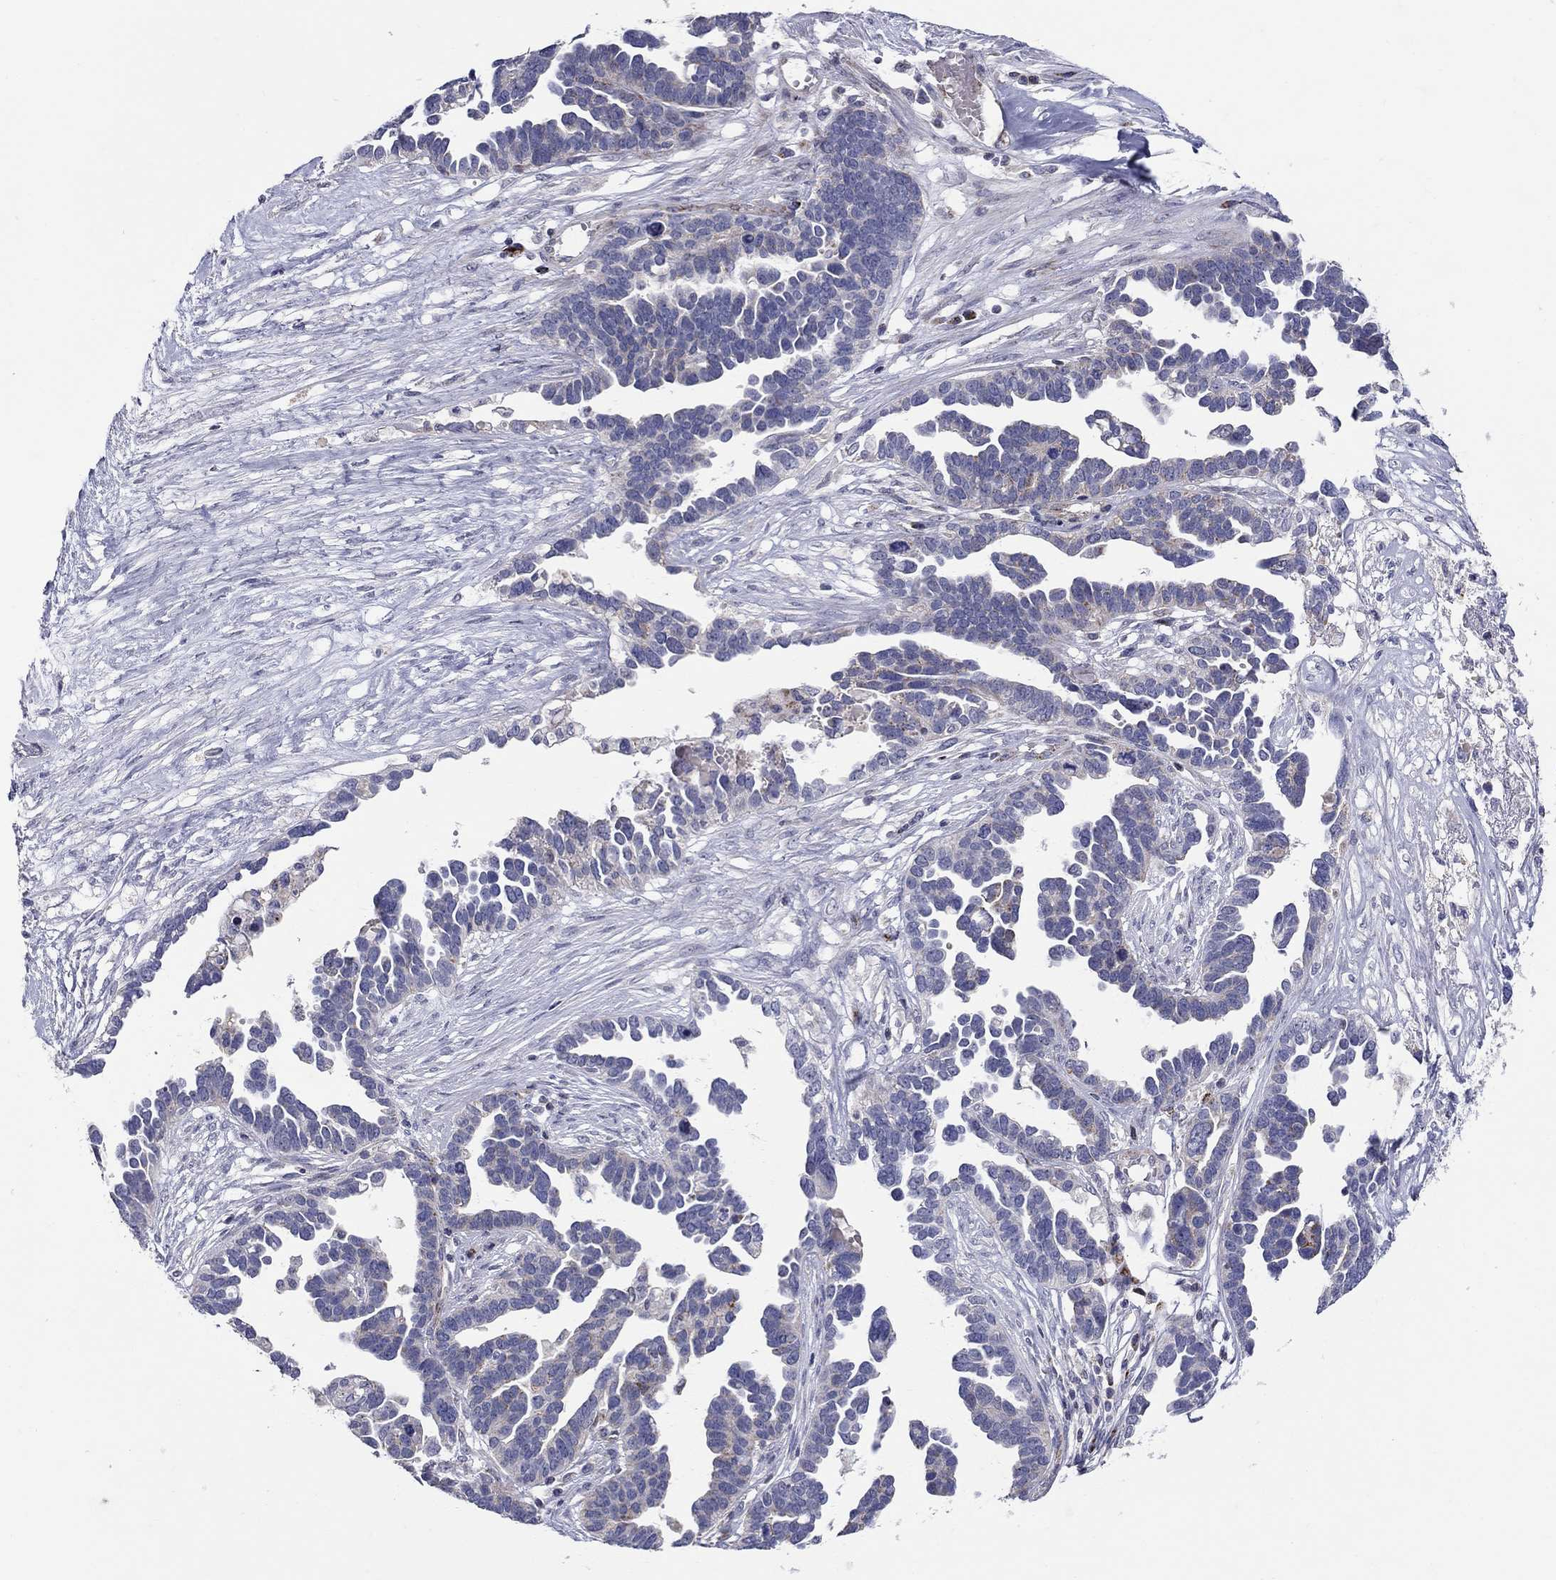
{"staining": {"intensity": "negative", "quantity": "none", "location": "none"}, "tissue": "ovarian cancer", "cell_type": "Tumor cells", "image_type": "cancer", "snomed": [{"axis": "morphology", "description": "Cystadenocarcinoma, serous, NOS"}, {"axis": "topography", "description": "Ovary"}], "caption": "This is an immunohistochemistry photomicrograph of ovarian cancer (serous cystadenocarcinoma). There is no positivity in tumor cells.", "gene": "HMX2", "patient": {"sex": "female", "age": 54}}